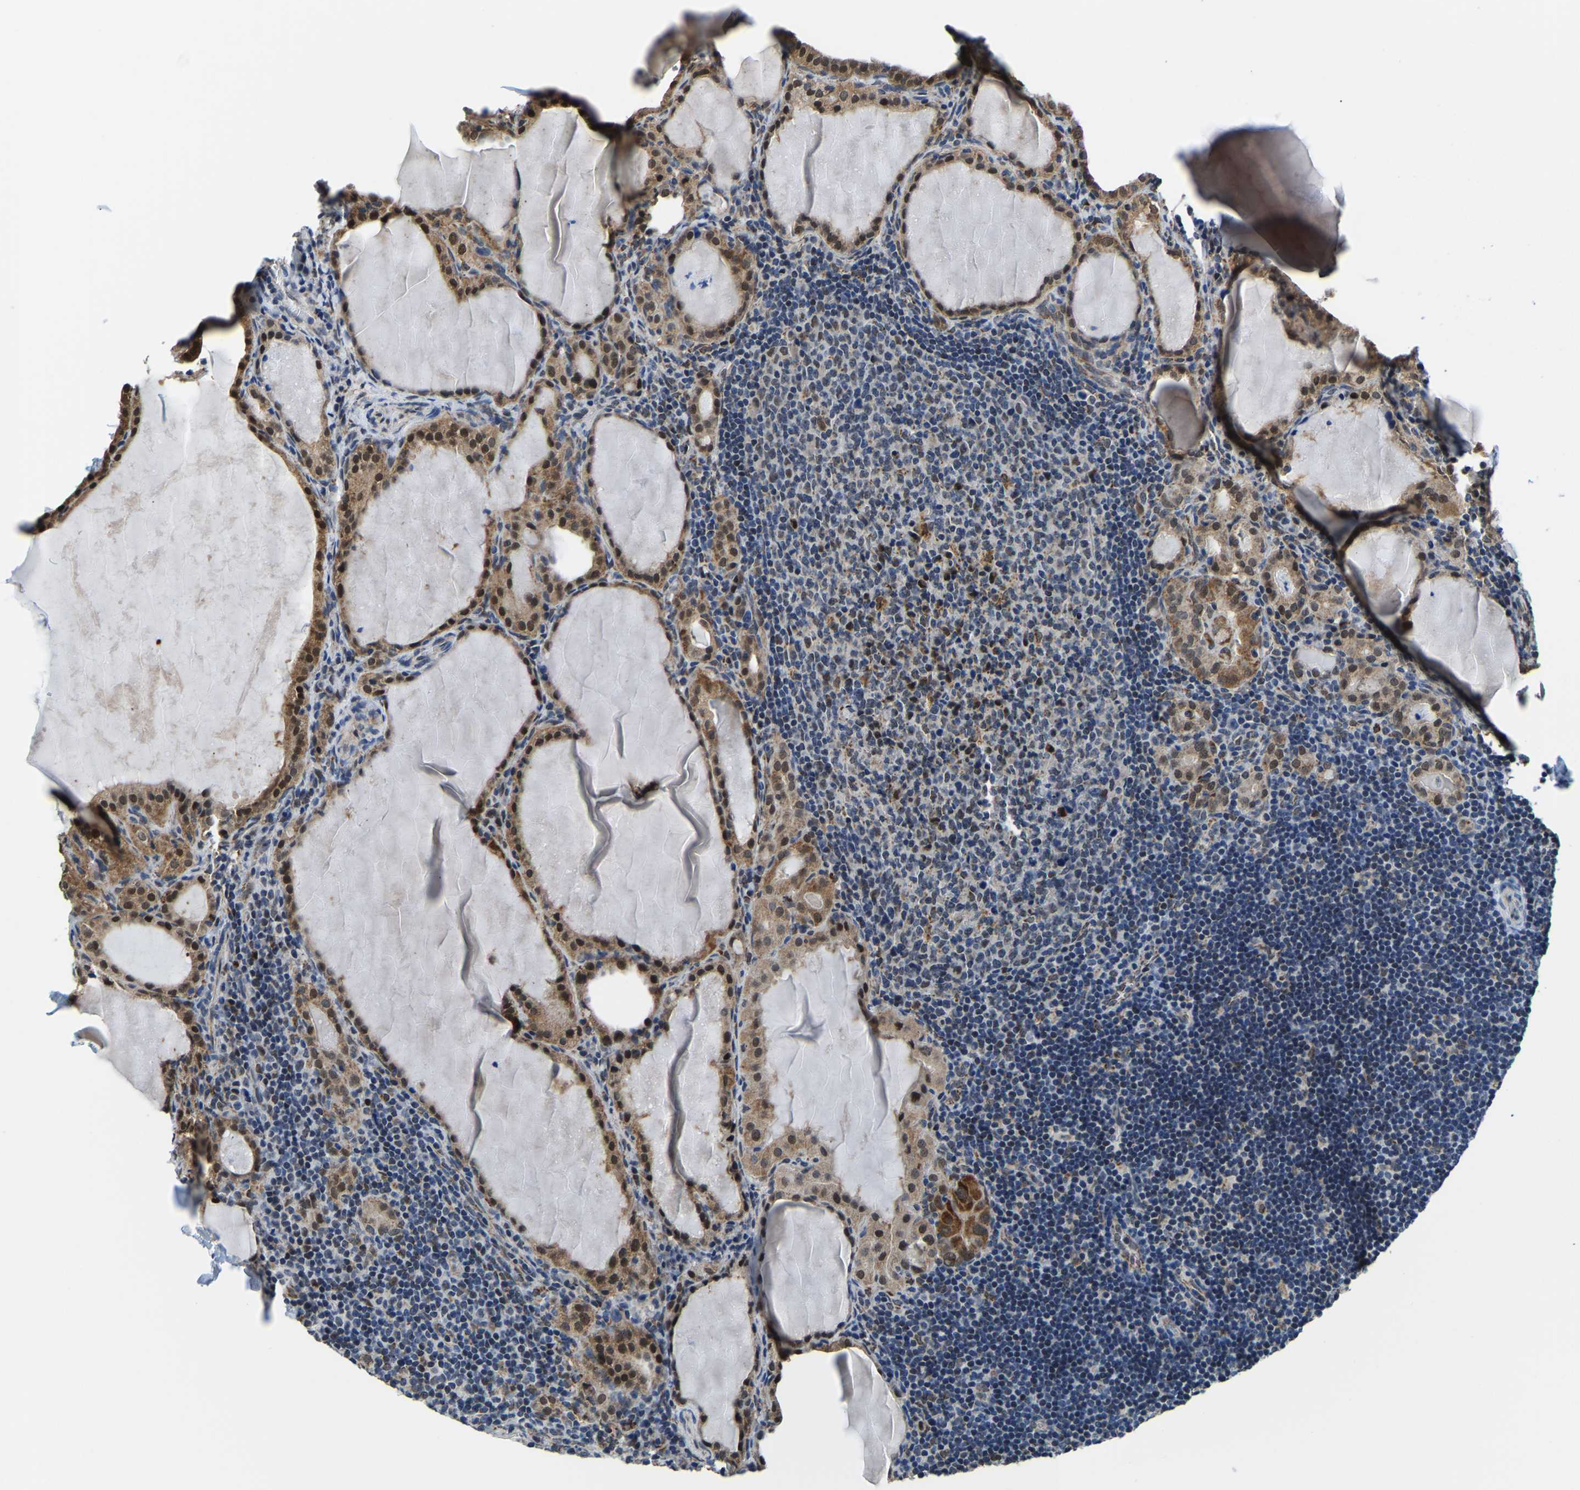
{"staining": {"intensity": "moderate", "quantity": ">75%", "location": "cytoplasmic/membranous,nuclear"}, "tissue": "thyroid cancer", "cell_type": "Tumor cells", "image_type": "cancer", "snomed": [{"axis": "morphology", "description": "Papillary adenocarcinoma, NOS"}, {"axis": "topography", "description": "Thyroid gland"}], "caption": "Protein staining of thyroid papillary adenocarcinoma tissue reveals moderate cytoplasmic/membranous and nuclear positivity in about >75% of tumor cells.", "gene": "BNIP3L", "patient": {"sex": "female", "age": 42}}